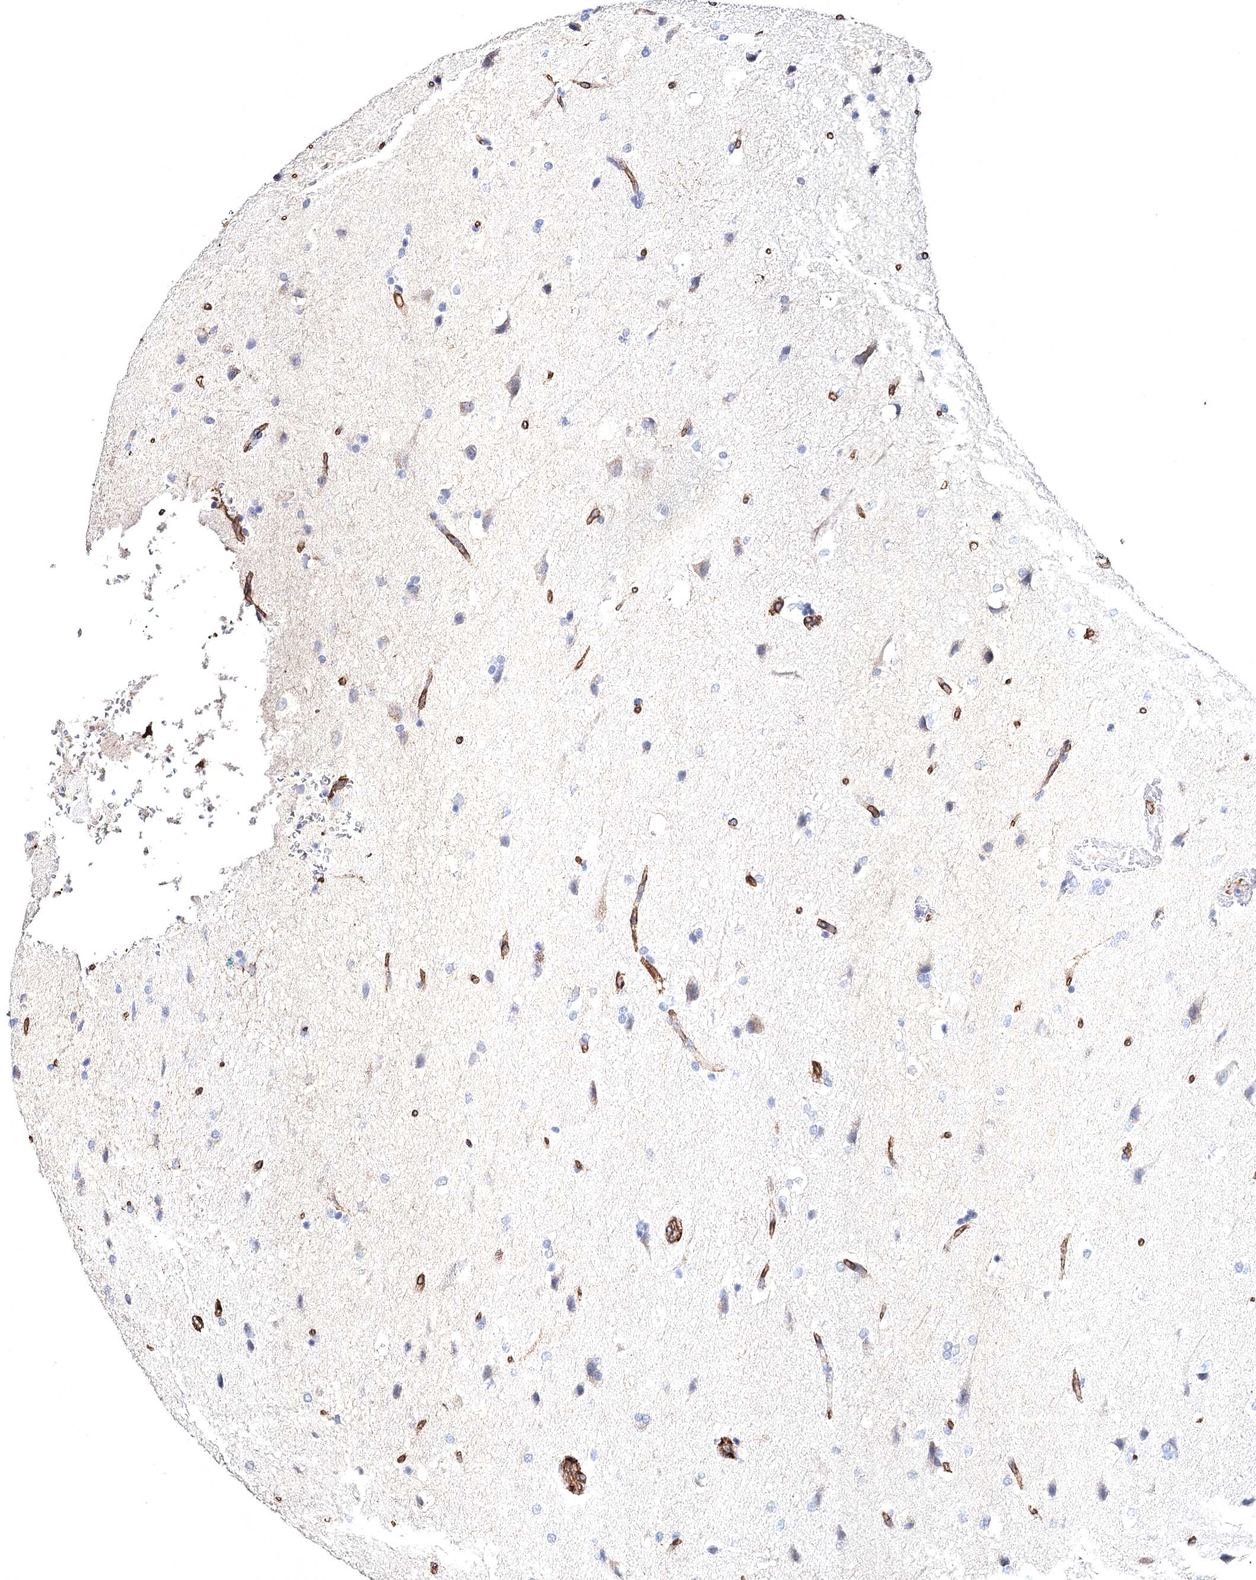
{"staining": {"intensity": "negative", "quantity": "none", "location": "none"}, "tissue": "glioma", "cell_type": "Tumor cells", "image_type": "cancer", "snomed": [{"axis": "morphology", "description": "Glioma, malignant, Low grade"}, {"axis": "topography", "description": "Brain"}], "caption": "Immunohistochemical staining of human glioma exhibits no significant expression in tumor cells.", "gene": "CLEC4M", "patient": {"sex": "female", "age": 37}}